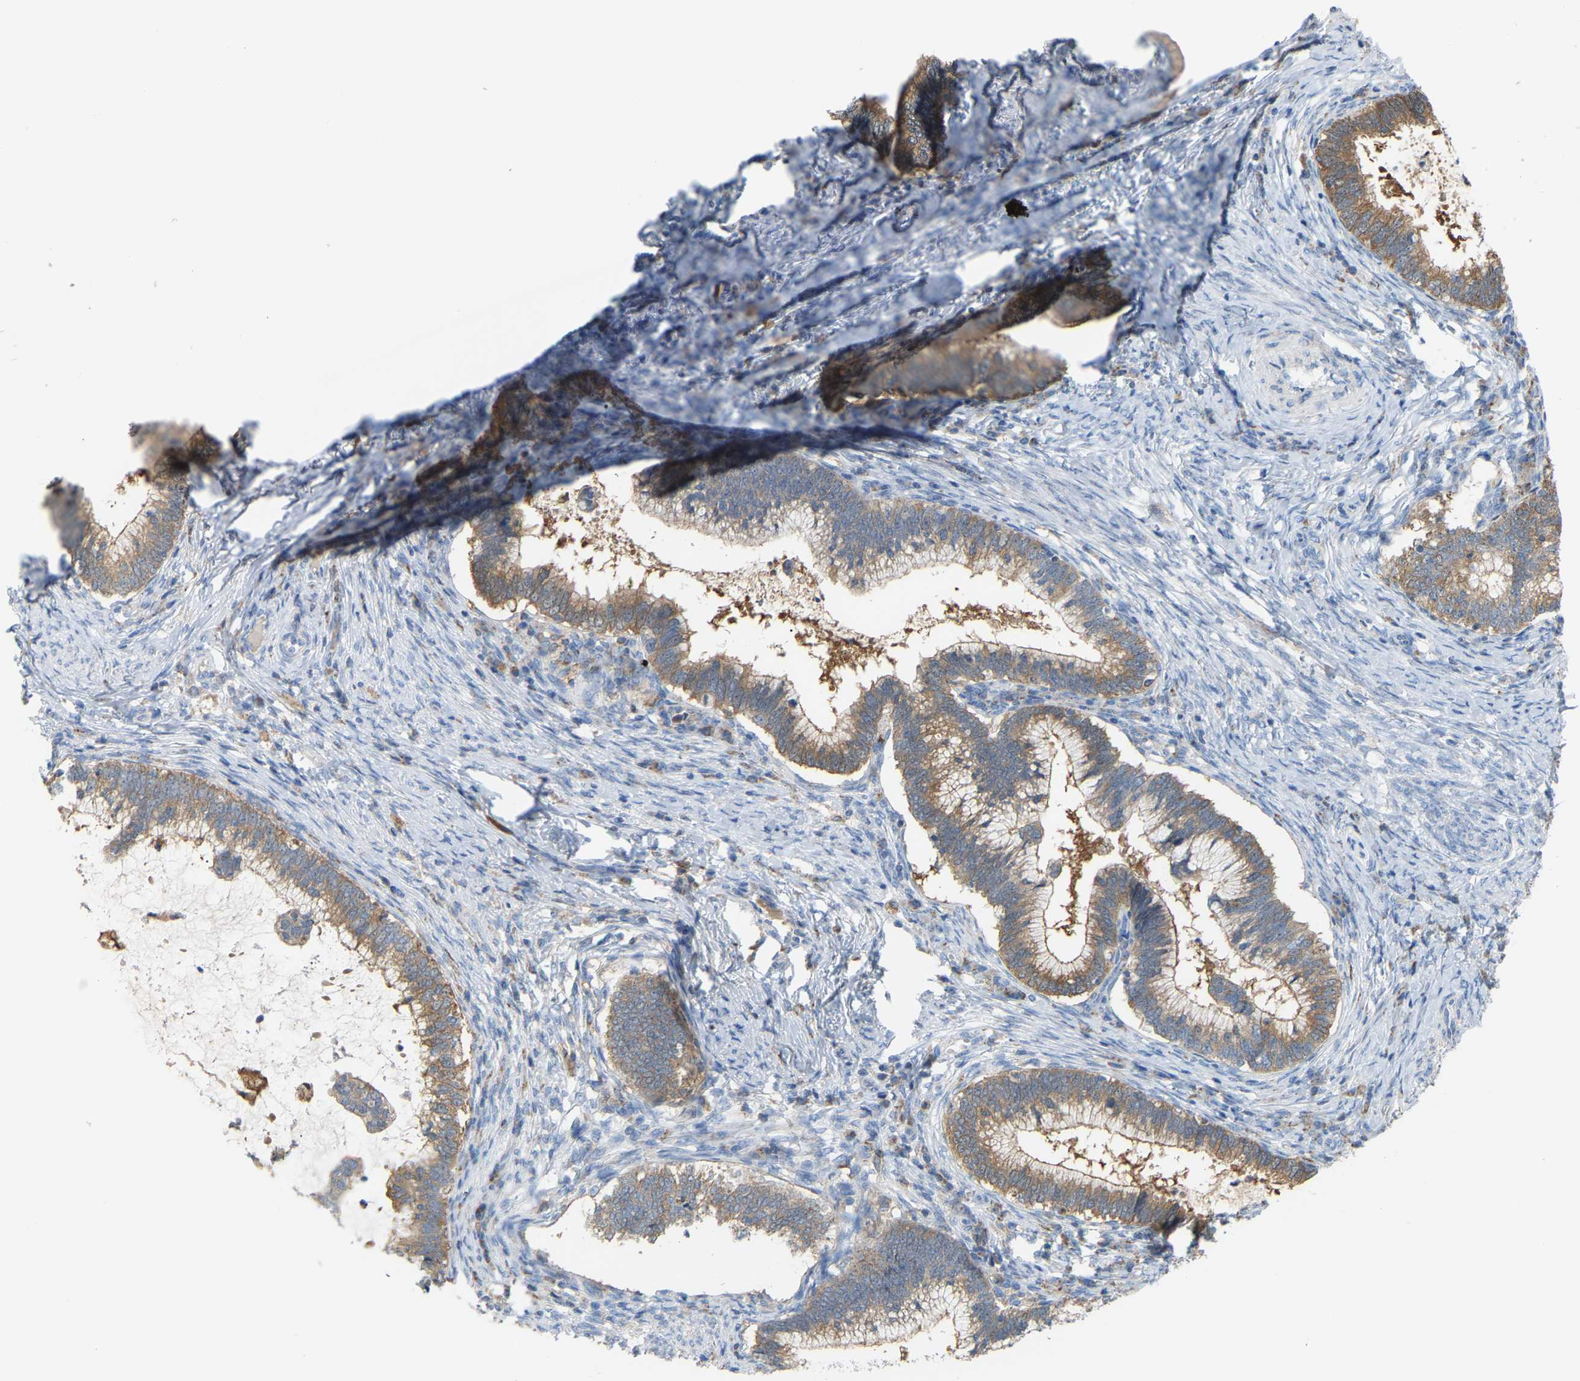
{"staining": {"intensity": "moderate", "quantity": ">75%", "location": "cytoplasmic/membranous"}, "tissue": "cervical cancer", "cell_type": "Tumor cells", "image_type": "cancer", "snomed": [{"axis": "morphology", "description": "Adenocarcinoma, NOS"}, {"axis": "topography", "description": "Cervix"}], "caption": "Immunohistochemistry of human adenocarcinoma (cervical) displays medium levels of moderate cytoplasmic/membranous positivity in about >75% of tumor cells.", "gene": "CROT", "patient": {"sex": "female", "age": 36}}